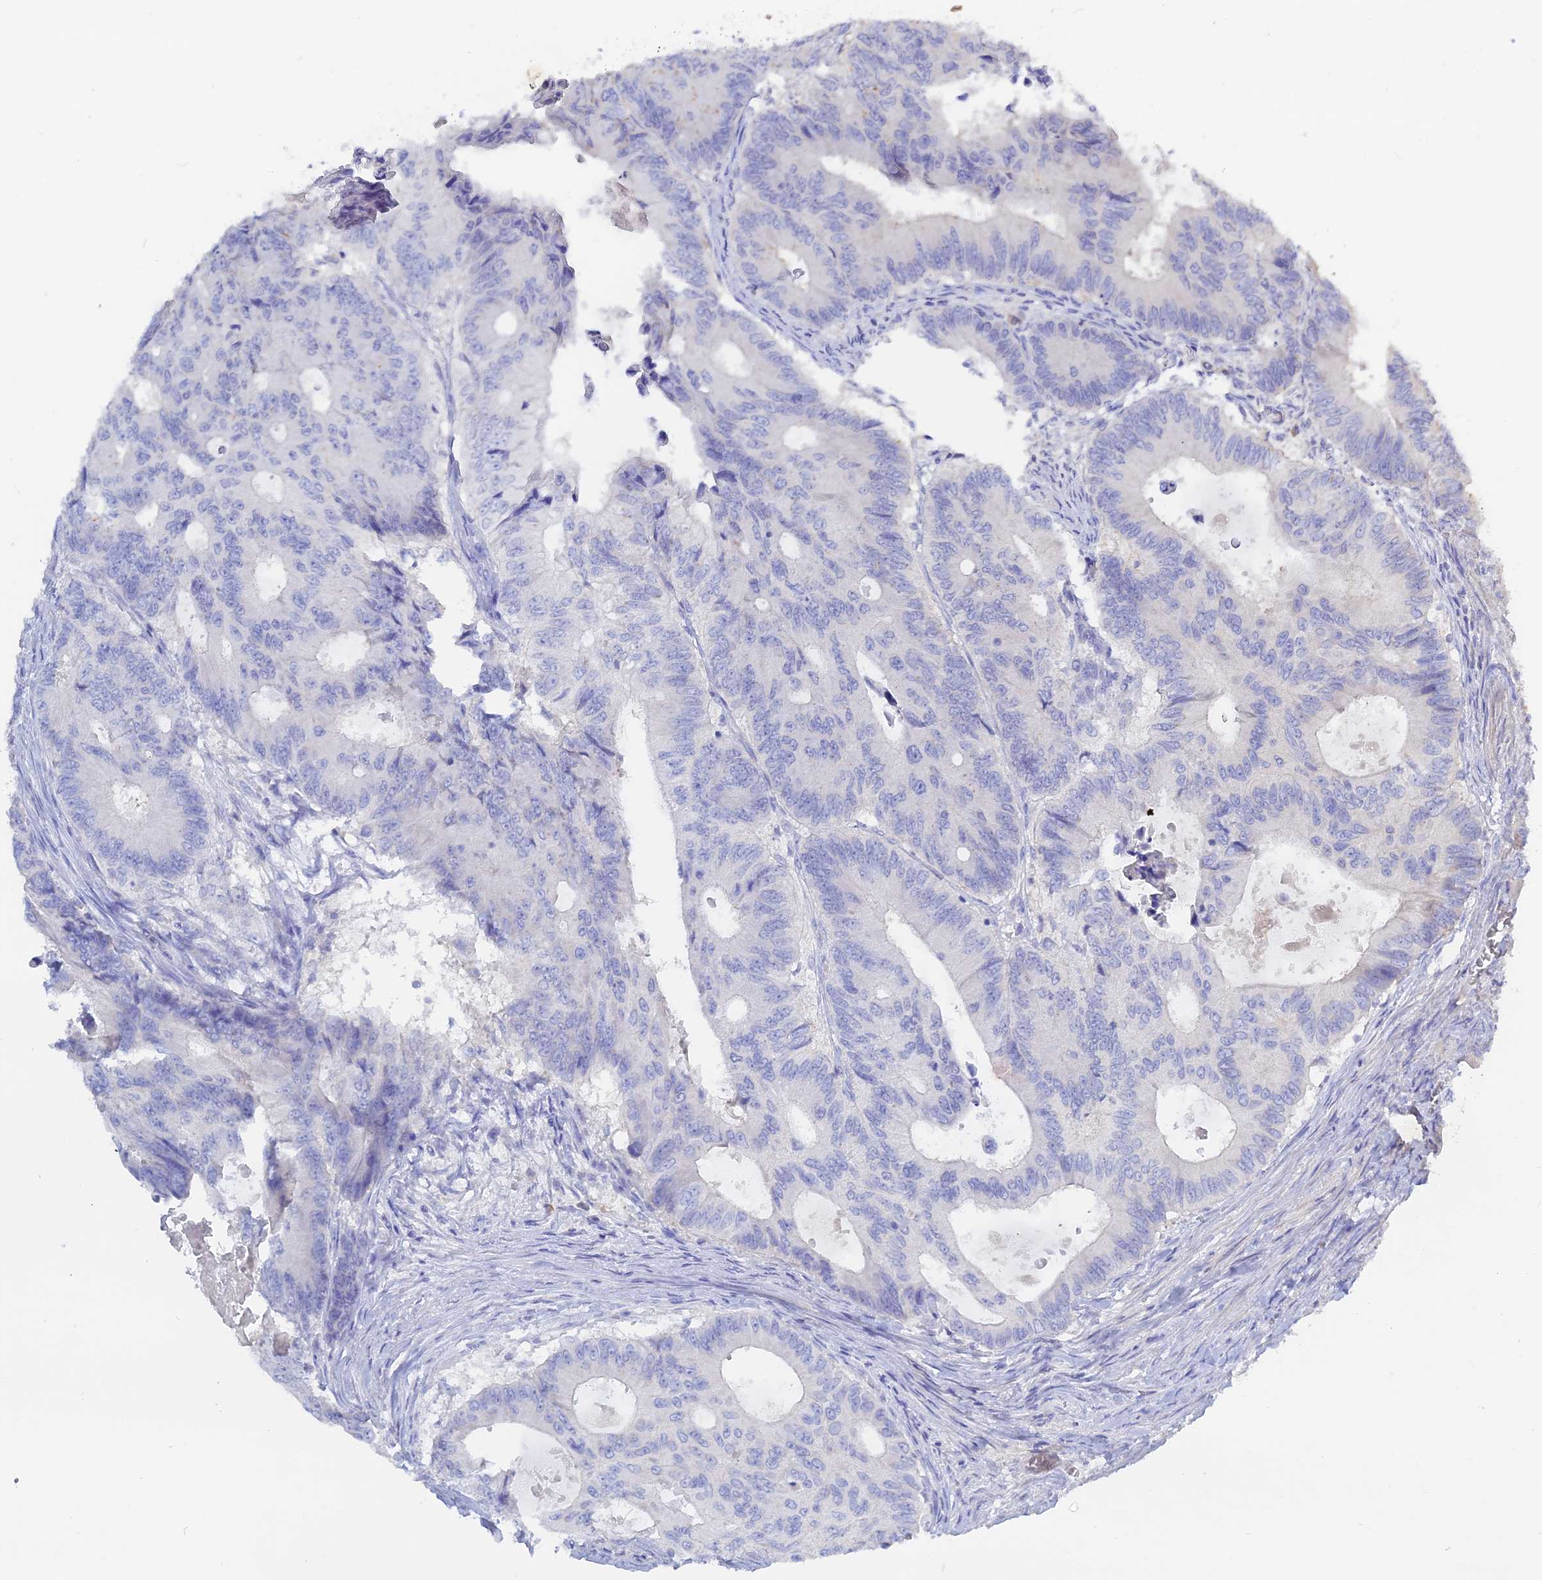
{"staining": {"intensity": "negative", "quantity": "none", "location": "none"}, "tissue": "colorectal cancer", "cell_type": "Tumor cells", "image_type": "cancer", "snomed": [{"axis": "morphology", "description": "Adenocarcinoma, NOS"}, {"axis": "topography", "description": "Colon"}], "caption": "The immunohistochemistry image has no significant positivity in tumor cells of colorectal cancer tissue.", "gene": "ADGRA1", "patient": {"sex": "male", "age": 85}}